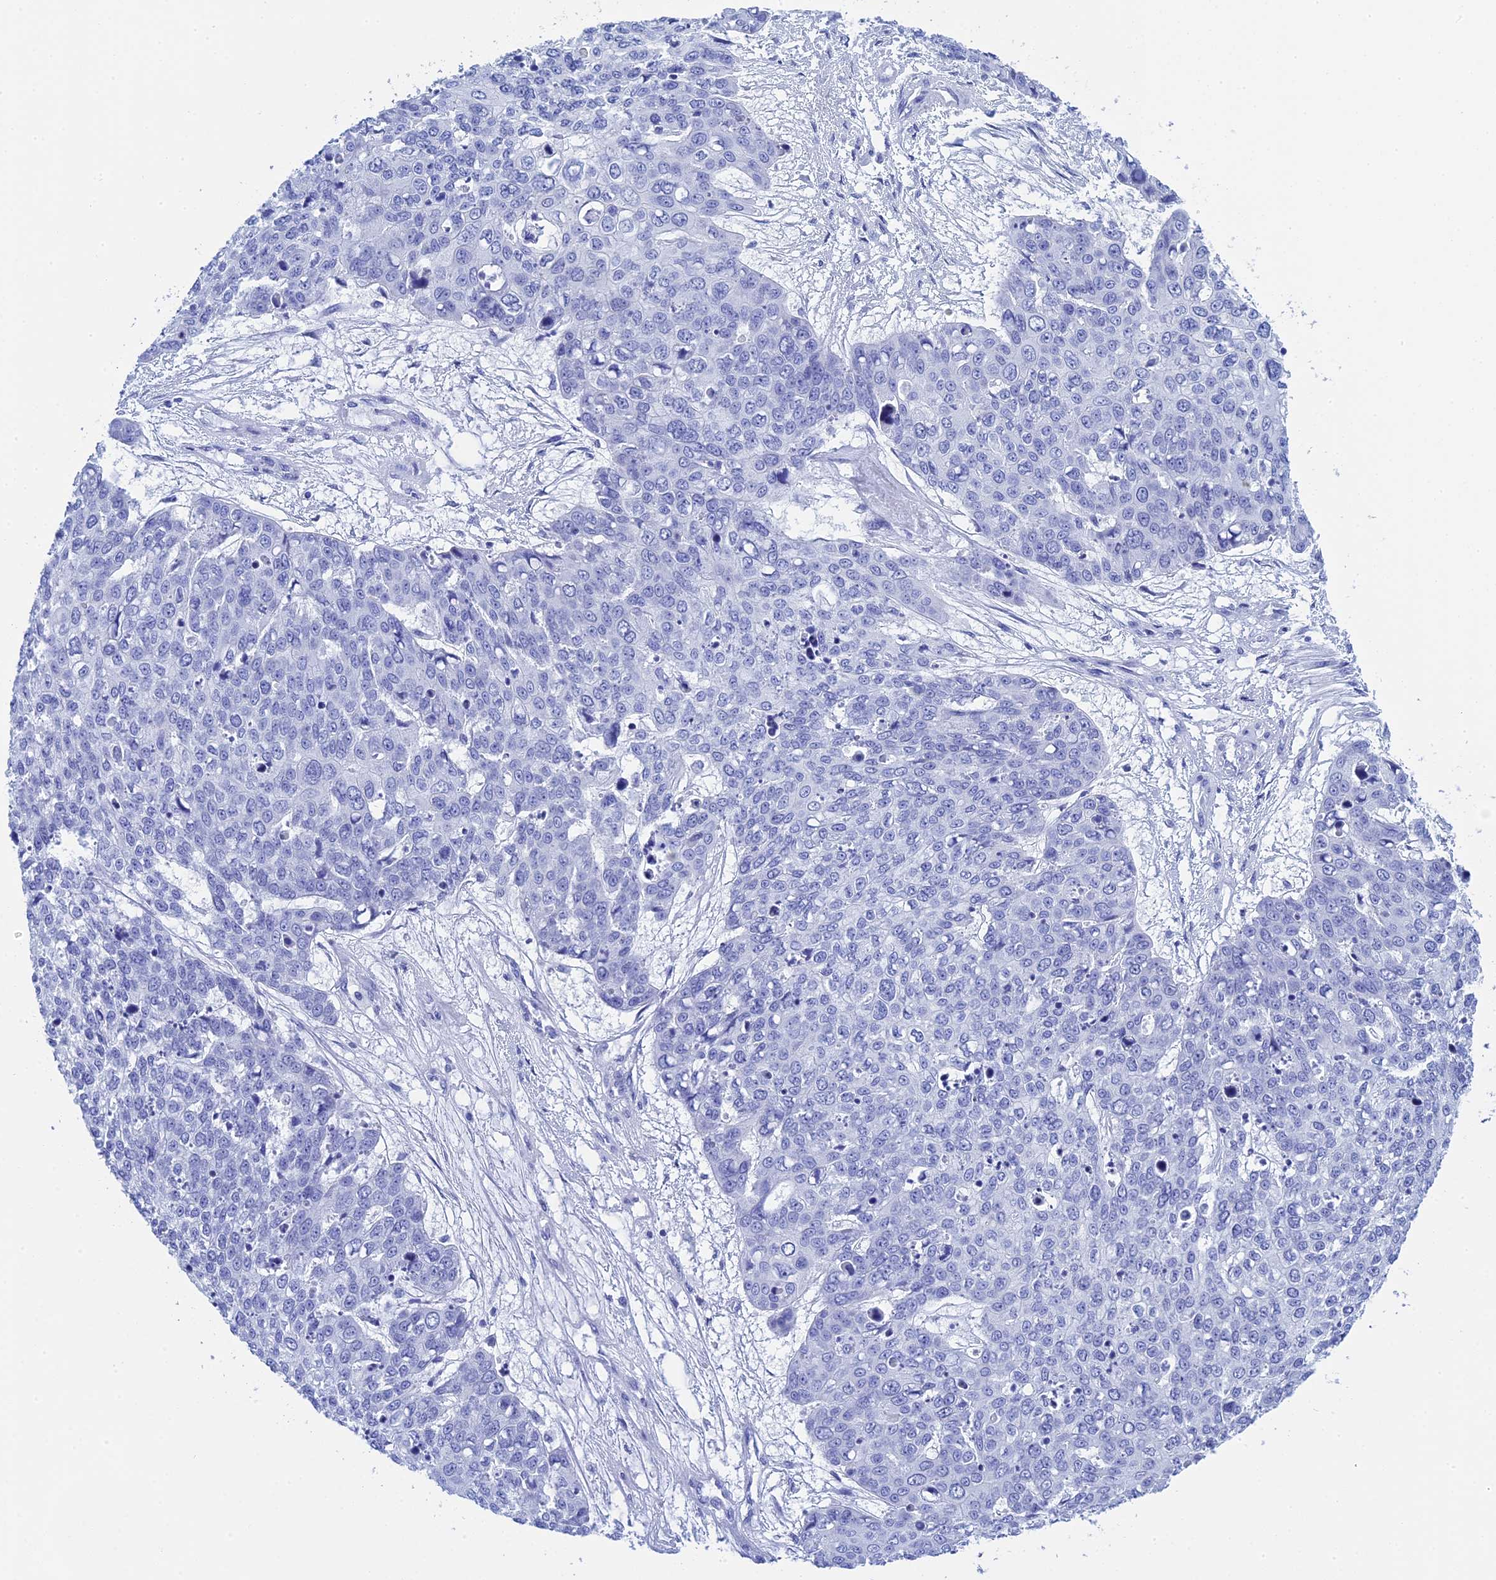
{"staining": {"intensity": "negative", "quantity": "none", "location": "none"}, "tissue": "skin cancer", "cell_type": "Tumor cells", "image_type": "cancer", "snomed": [{"axis": "morphology", "description": "Squamous cell carcinoma, NOS"}, {"axis": "topography", "description": "Skin"}], "caption": "High power microscopy image of an IHC image of skin squamous cell carcinoma, revealing no significant expression in tumor cells. (Brightfield microscopy of DAB (3,3'-diaminobenzidine) immunohistochemistry (IHC) at high magnification).", "gene": "TEX101", "patient": {"sex": "male", "age": 71}}